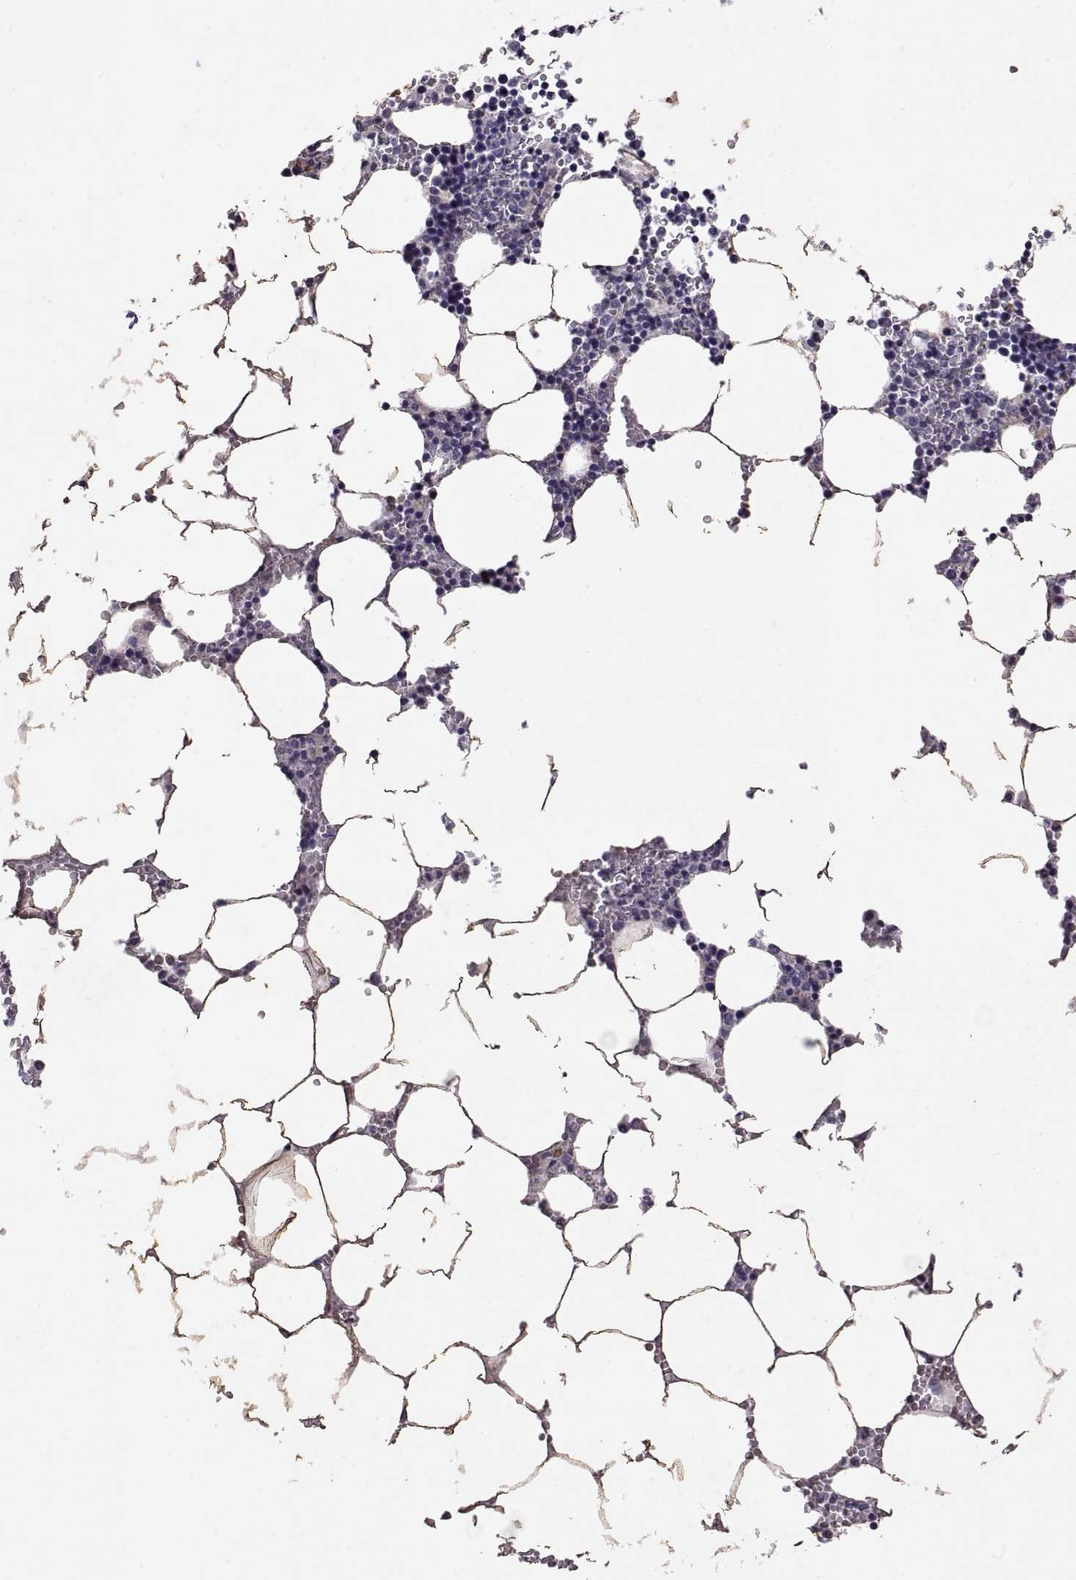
{"staining": {"intensity": "negative", "quantity": "none", "location": "none"}, "tissue": "bone marrow", "cell_type": "Hematopoietic cells", "image_type": "normal", "snomed": [{"axis": "morphology", "description": "Normal tissue, NOS"}, {"axis": "topography", "description": "Bone marrow"}], "caption": "Hematopoietic cells show no significant protein expression in benign bone marrow. (DAB IHC visualized using brightfield microscopy, high magnification).", "gene": "DEFB136", "patient": {"sex": "female", "age": 64}}